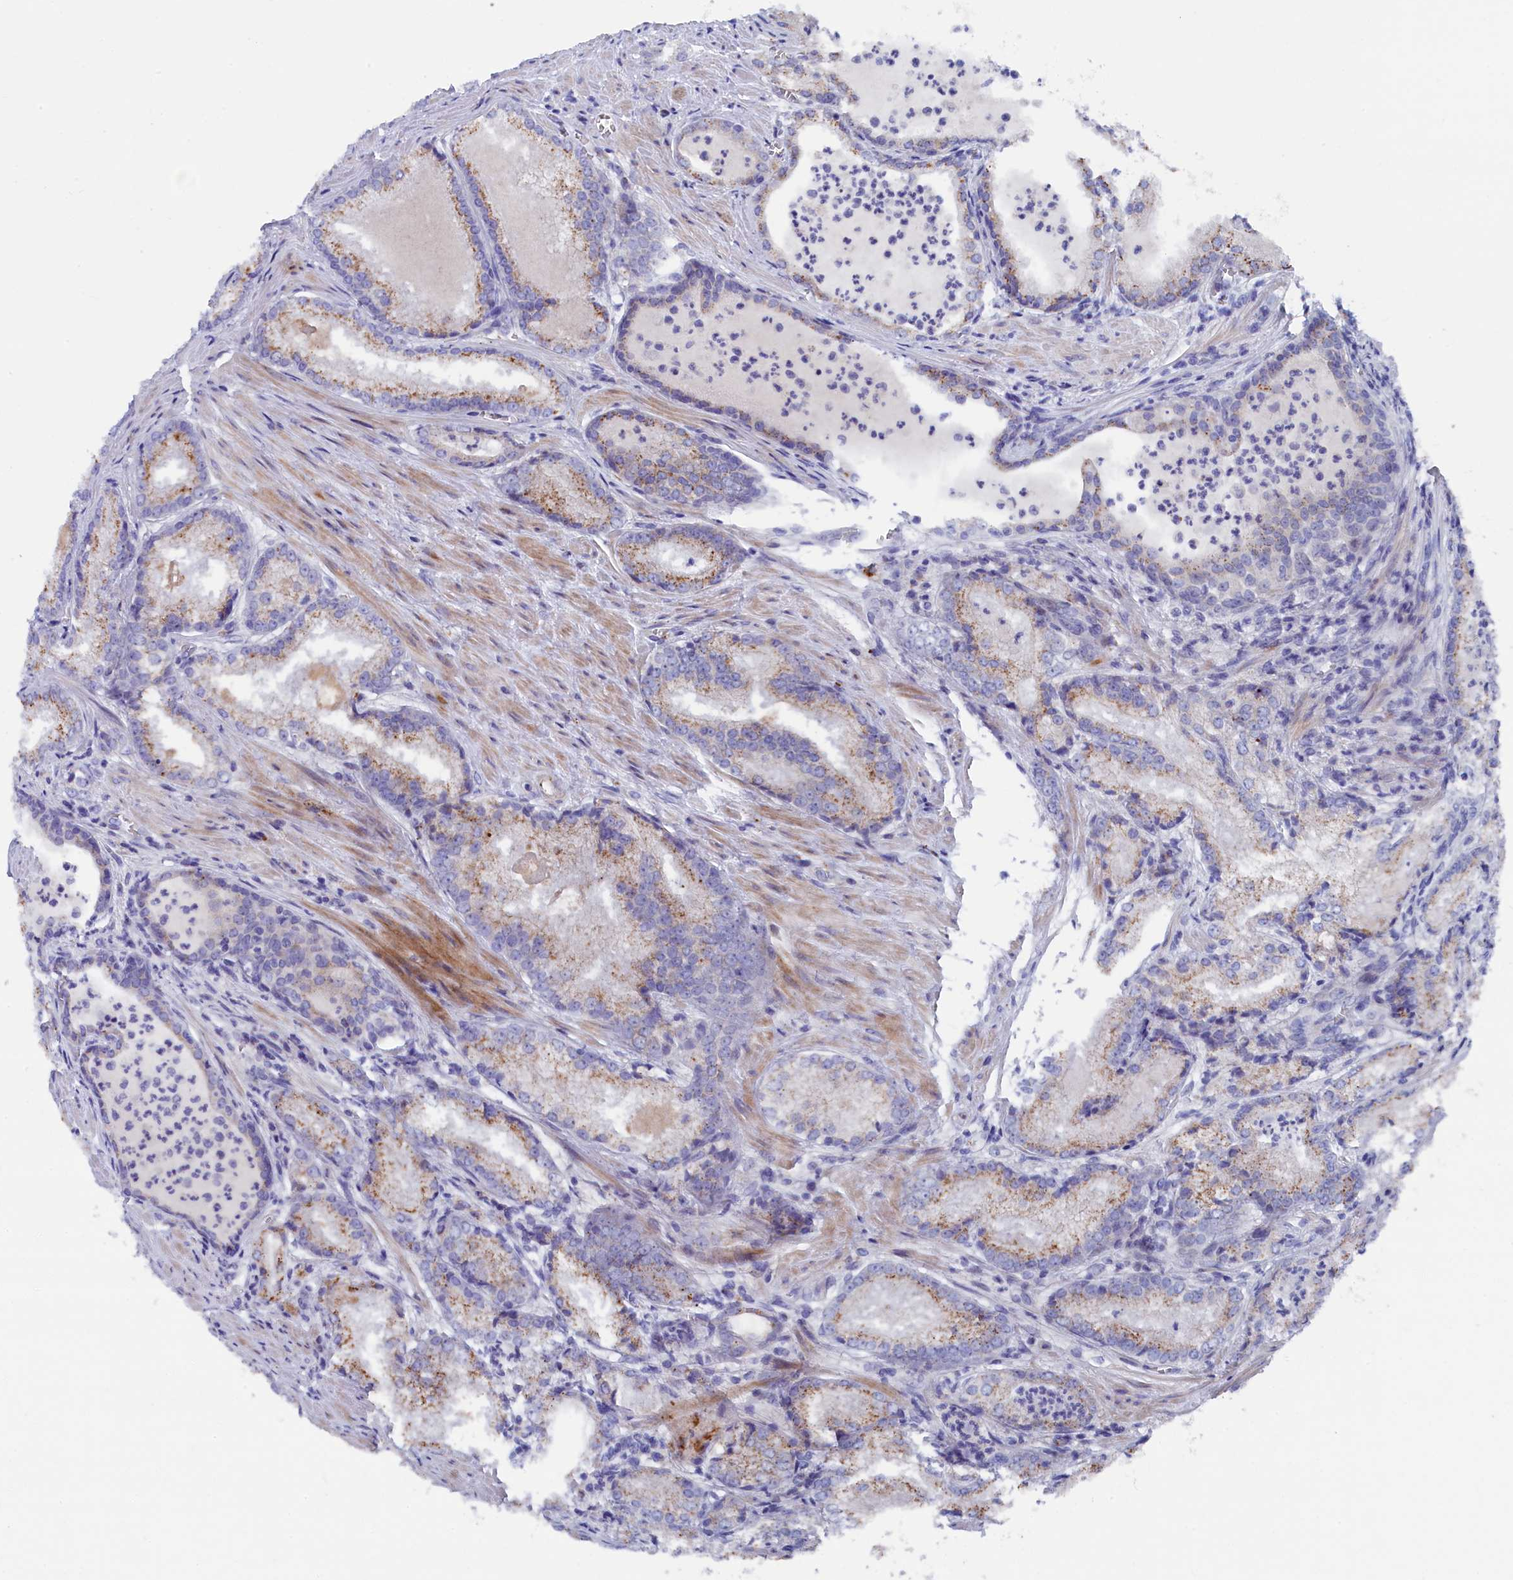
{"staining": {"intensity": "moderate", "quantity": "25%-75%", "location": "cytoplasmic/membranous"}, "tissue": "prostate cancer", "cell_type": "Tumor cells", "image_type": "cancer", "snomed": [{"axis": "morphology", "description": "Adenocarcinoma, Low grade"}, {"axis": "topography", "description": "Prostate"}], "caption": "This is an image of immunohistochemistry (IHC) staining of prostate adenocarcinoma (low-grade), which shows moderate expression in the cytoplasmic/membranous of tumor cells.", "gene": "NUDT7", "patient": {"sex": "male", "age": 54}}